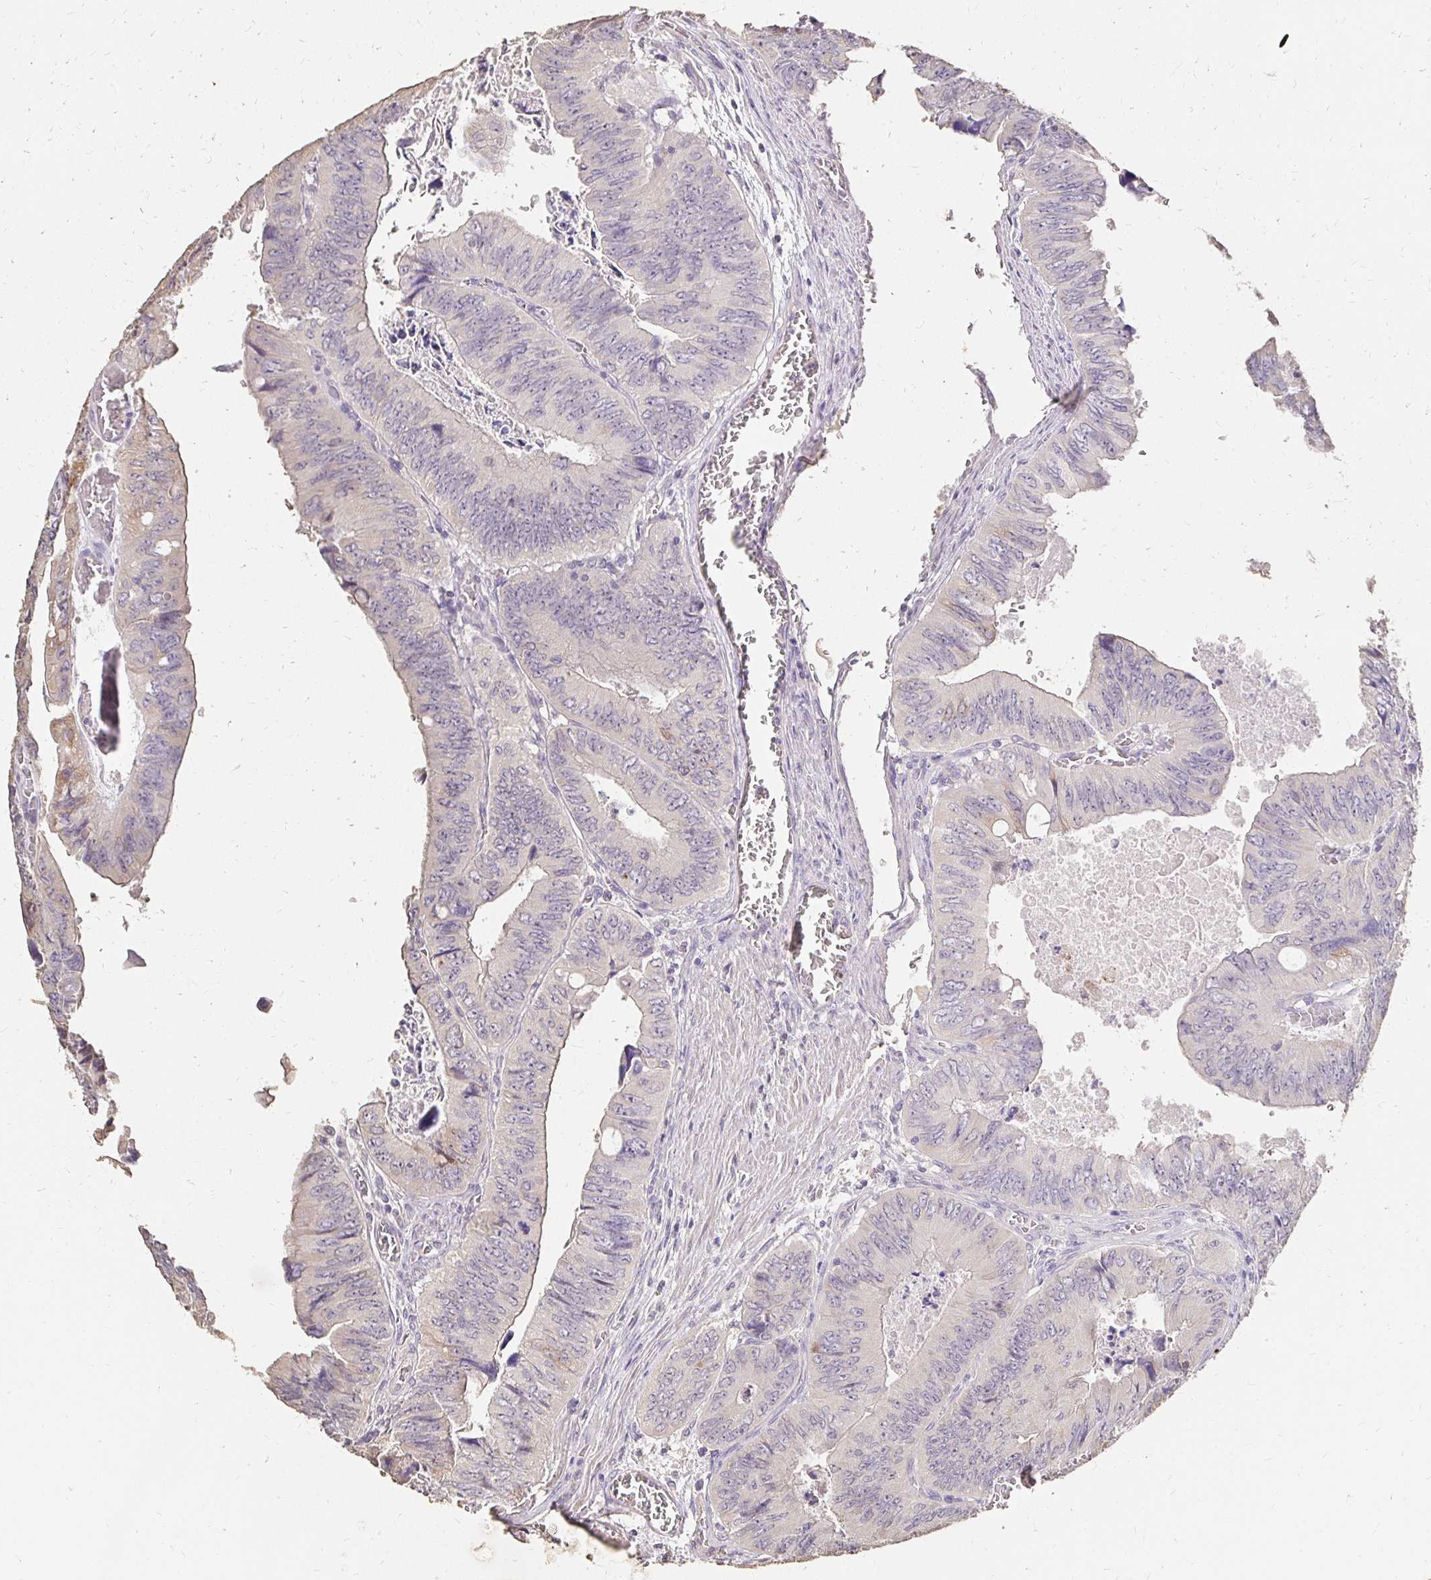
{"staining": {"intensity": "negative", "quantity": "none", "location": "none"}, "tissue": "colorectal cancer", "cell_type": "Tumor cells", "image_type": "cancer", "snomed": [{"axis": "morphology", "description": "Adenocarcinoma, NOS"}, {"axis": "topography", "description": "Colon"}], "caption": "Immunohistochemistry (IHC) image of colorectal adenocarcinoma stained for a protein (brown), which reveals no staining in tumor cells. (Brightfield microscopy of DAB (3,3'-diaminobenzidine) immunohistochemistry at high magnification).", "gene": "UGT1A6", "patient": {"sex": "female", "age": 84}}